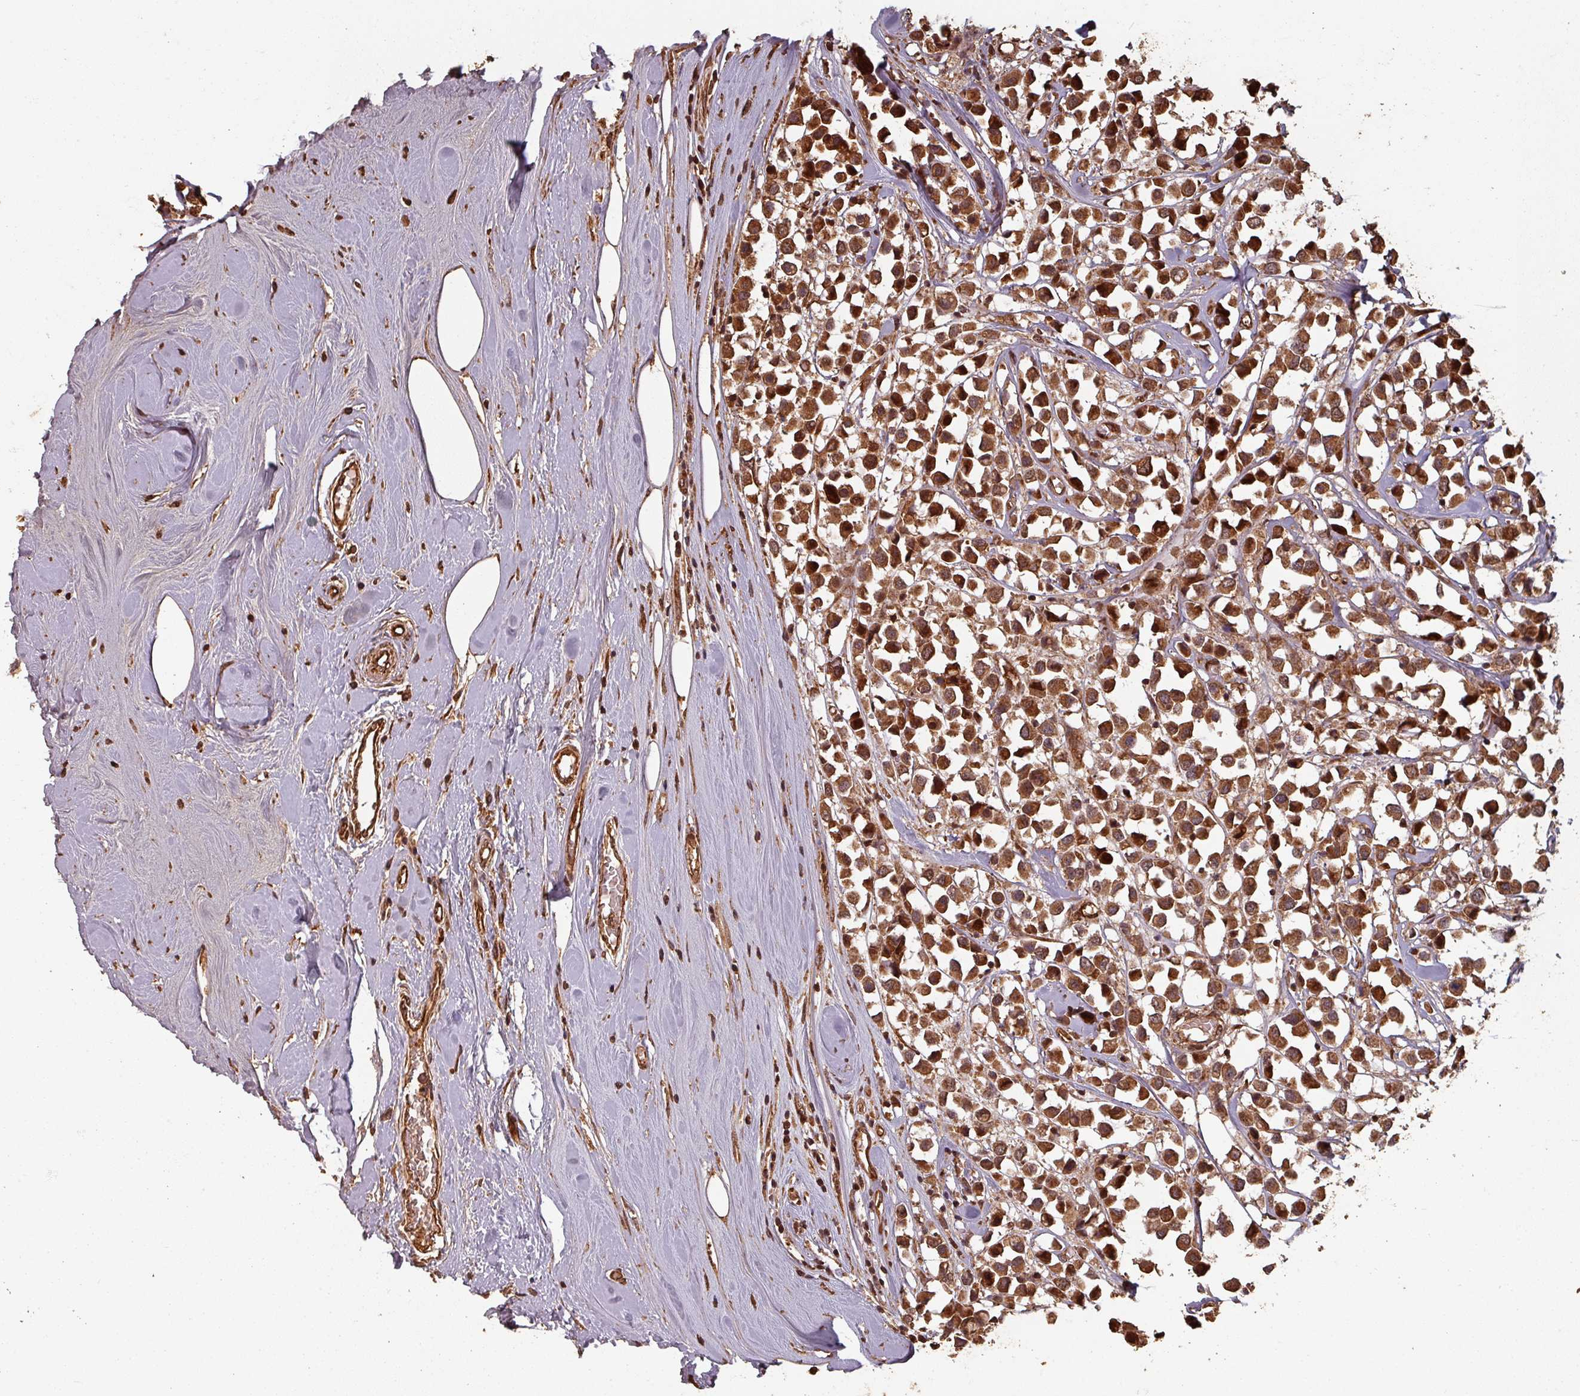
{"staining": {"intensity": "strong", "quantity": ">75%", "location": "cytoplasmic/membranous,nuclear"}, "tissue": "breast cancer", "cell_type": "Tumor cells", "image_type": "cancer", "snomed": [{"axis": "morphology", "description": "Duct carcinoma"}, {"axis": "topography", "description": "Breast"}], "caption": "Human invasive ductal carcinoma (breast) stained with a brown dye demonstrates strong cytoplasmic/membranous and nuclear positive staining in approximately >75% of tumor cells.", "gene": "EID1", "patient": {"sex": "female", "age": 61}}